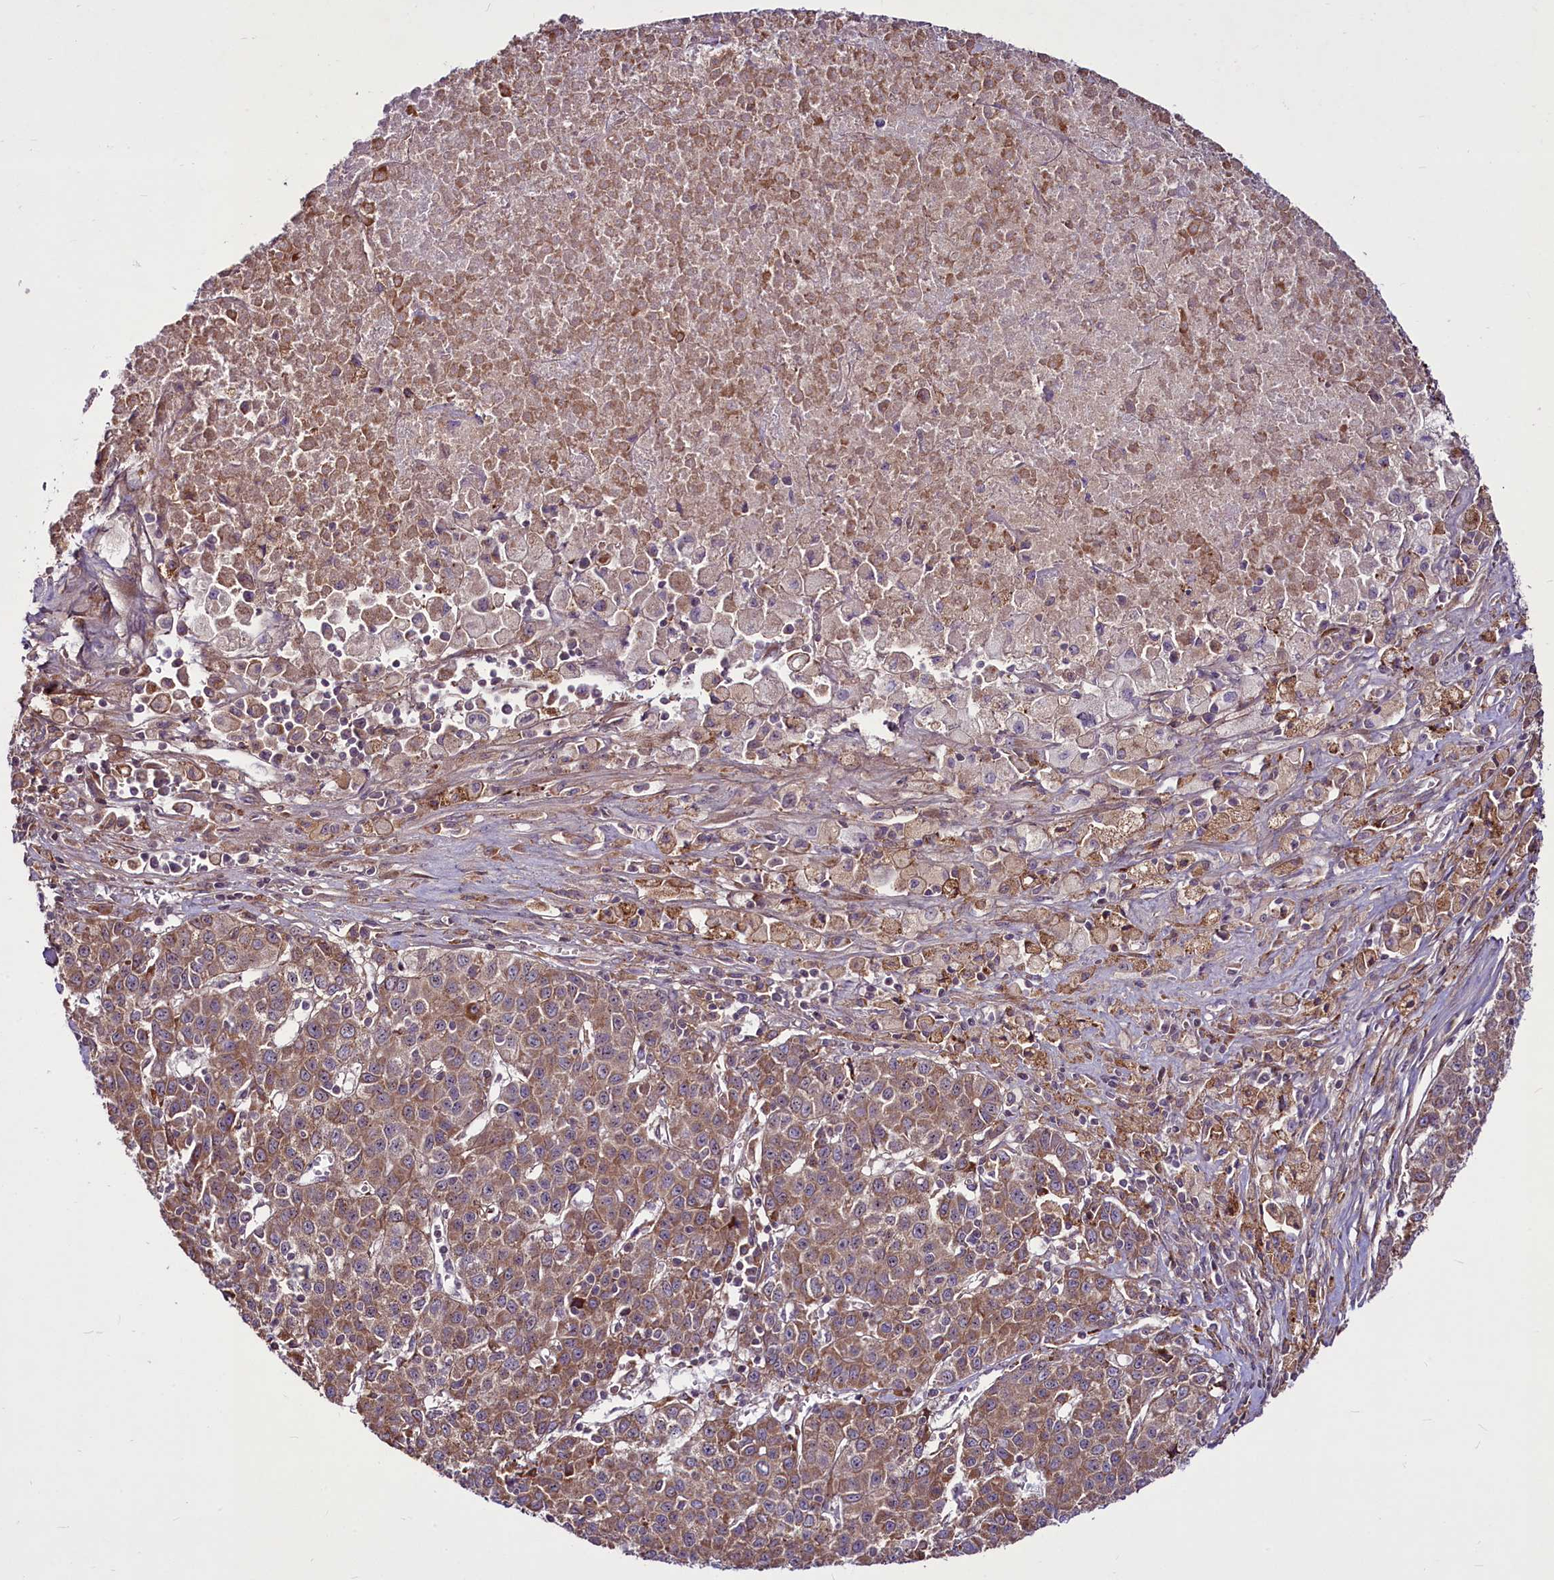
{"staining": {"intensity": "moderate", "quantity": ">75%", "location": "cytoplasmic/membranous"}, "tissue": "liver cancer", "cell_type": "Tumor cells", "image_type": "cancer", "snomed": [{"axis": "morphology", "description": "Carcinoma, Hepatocellular, NOS"}, {"axis": "topography", "description": "Liver"}], "caption": "Immunohistochemical staining of human liver cancer (hepatocellular carcinoma) shows medium levels of moderate cytoplasmic/membranous expression in approximately >75% of tumor cells.", "gene": "RSBN1", "patient": {"sex": "female", "age": 53}}